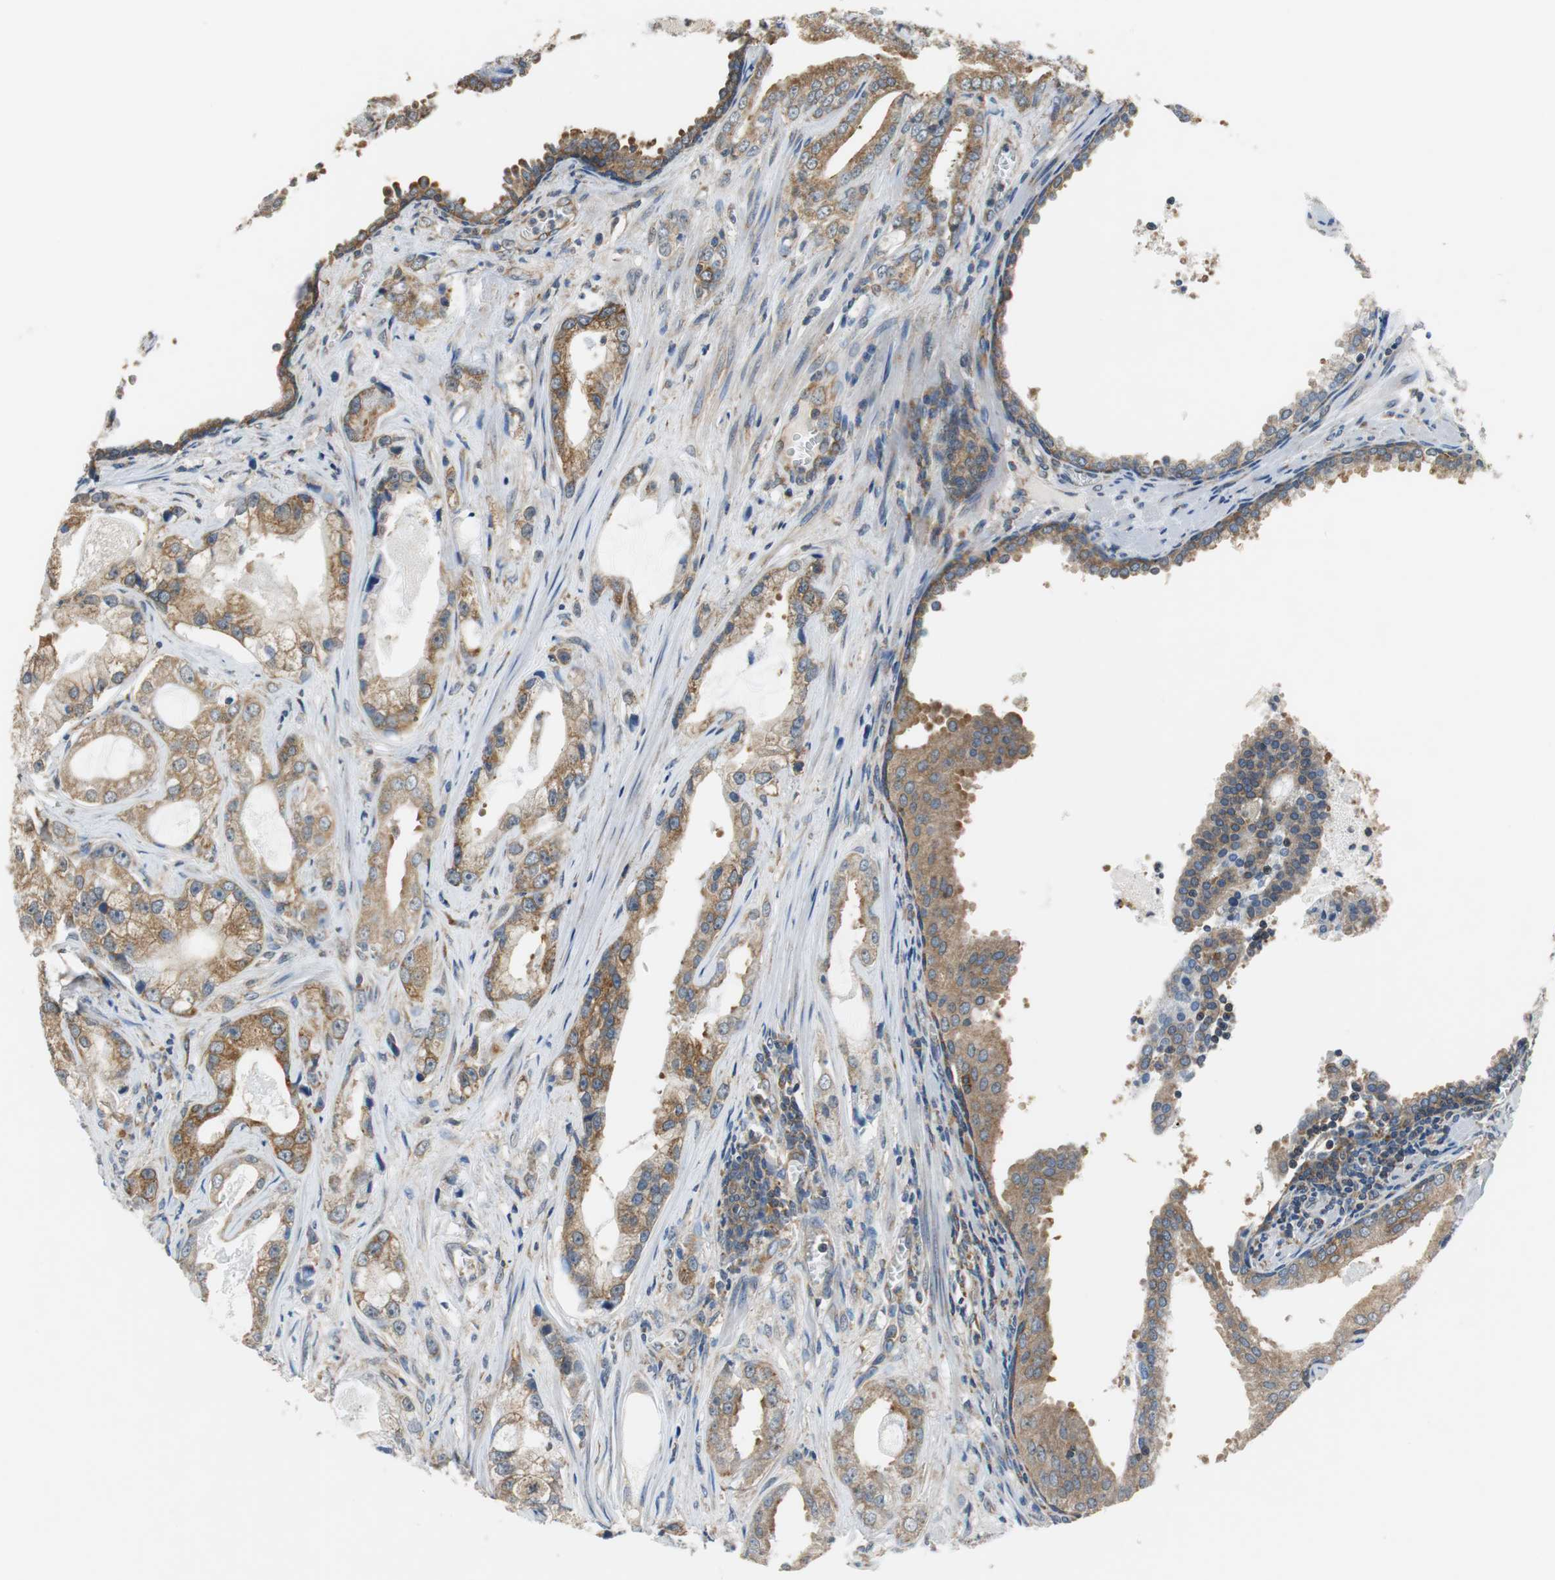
{"staining": {"intensity": "moderate", "quantity": ">75%", "location": "cytoplasmic/membranous"}, "tissue": "prostate cancer", "cell_type": "Tumor cells", "image_type": "cancer", "snomed": [{"axis": "morphology", "description": "Adenocarcinoma, Low grade"}, {"axis": "topography", "description": "Prostate"}], "caption": "There is medium levels of moderate cytoplasmic/membranous positivity in tumor cells of prostate adenocarcinoma (low-grade), as demonstrated by immunohistochemical staining (brown color).", "gene": "CNOT3", "patient": {"sex": "male", "age": 59}}